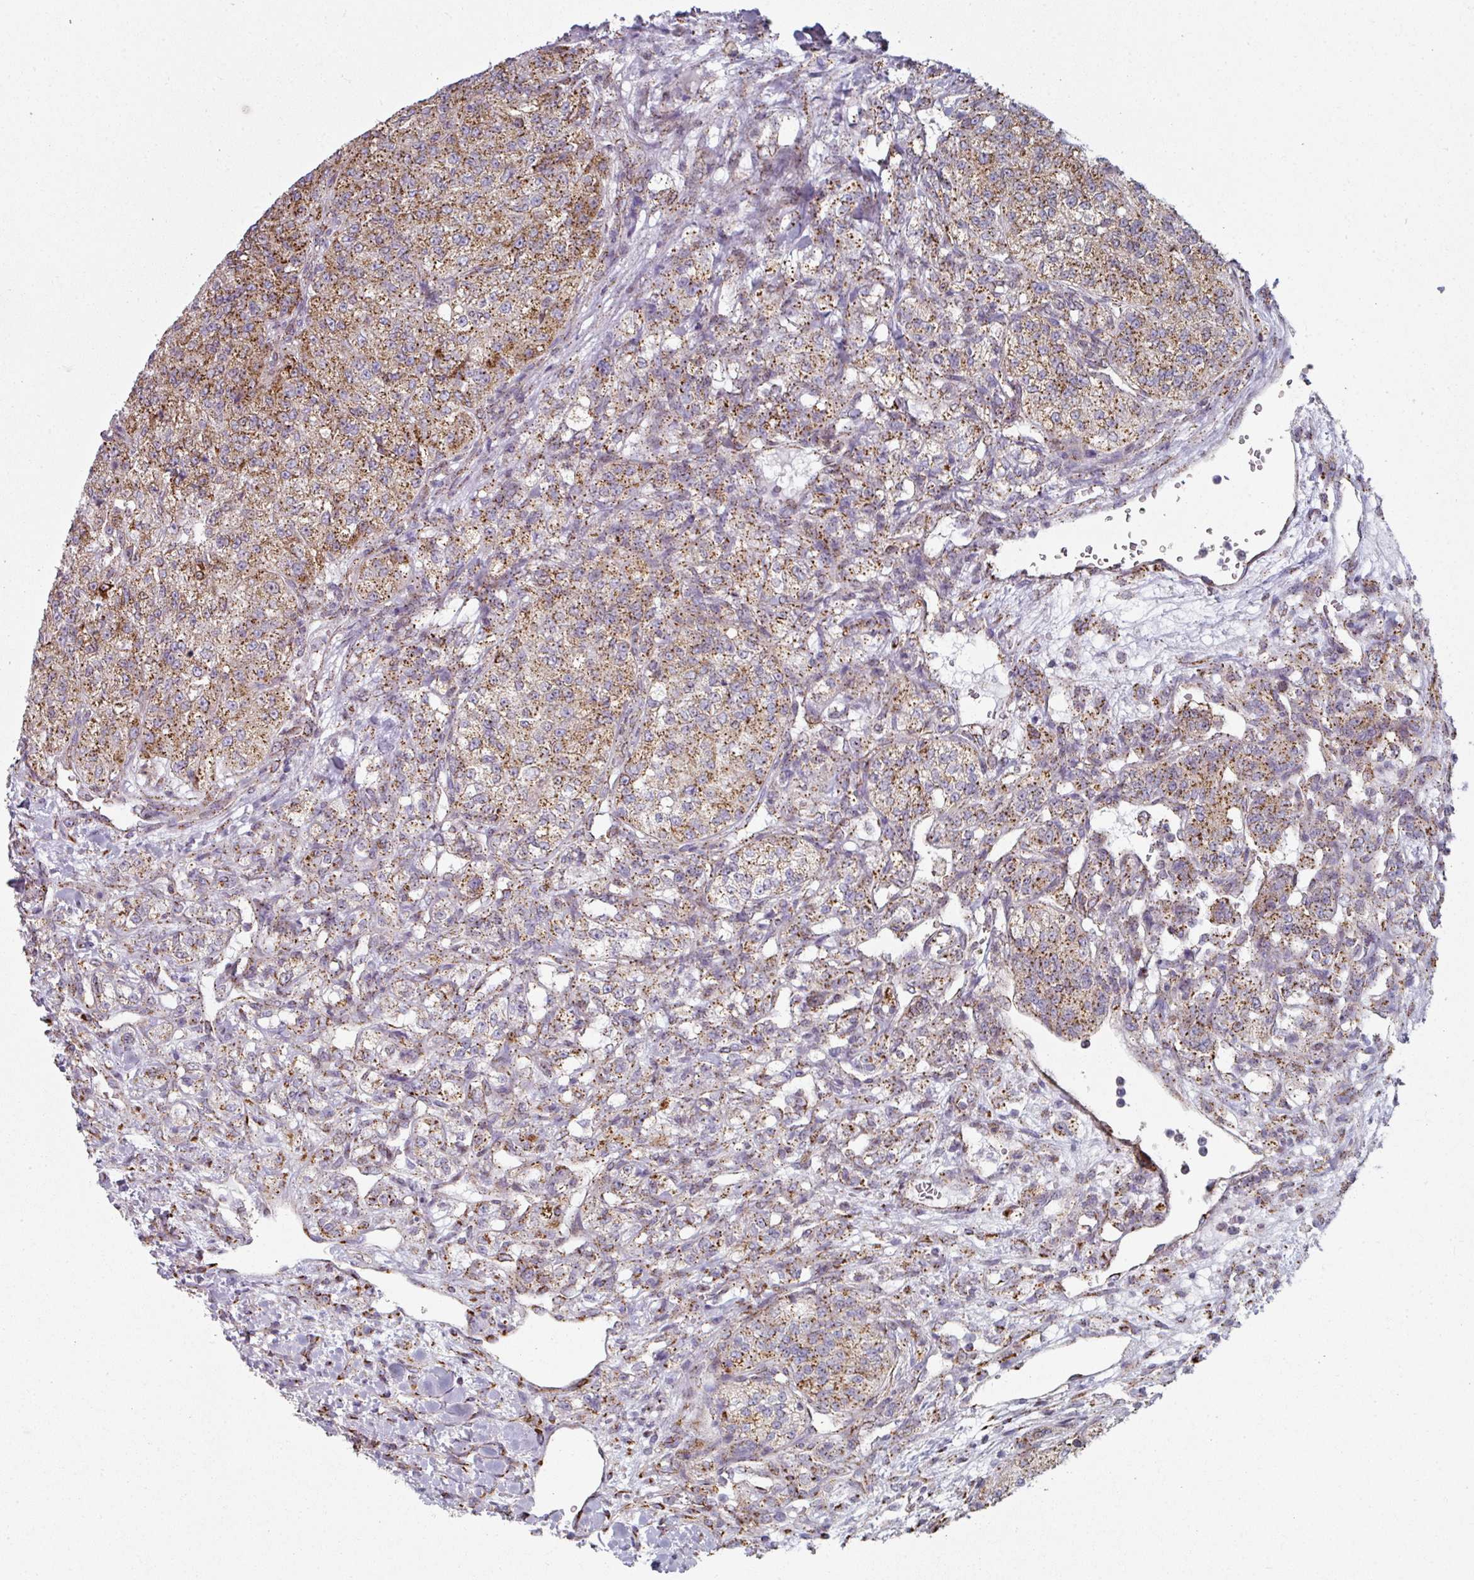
{"staining": {"intensity": "strong", "quantity": ">75%", "location": "cytoplasmic/membranous"}, "tissue": "renal cancer", "cell_type": "Tumor cells", "image_type": "cancer", "snomed": [{"axis": "morphology", "description": "Adenocarcinoma, NOS"}, {"axis": "topography", "description": "Kidney"}], "caption": "Tumor cells exhibit strong cytoplasmic/membranous positivity in approximately >75% of cells in renal cancer (adenocarcinoma).", "gene": "CCDC85B", "patient": {"sex": "female", "age": 63}}